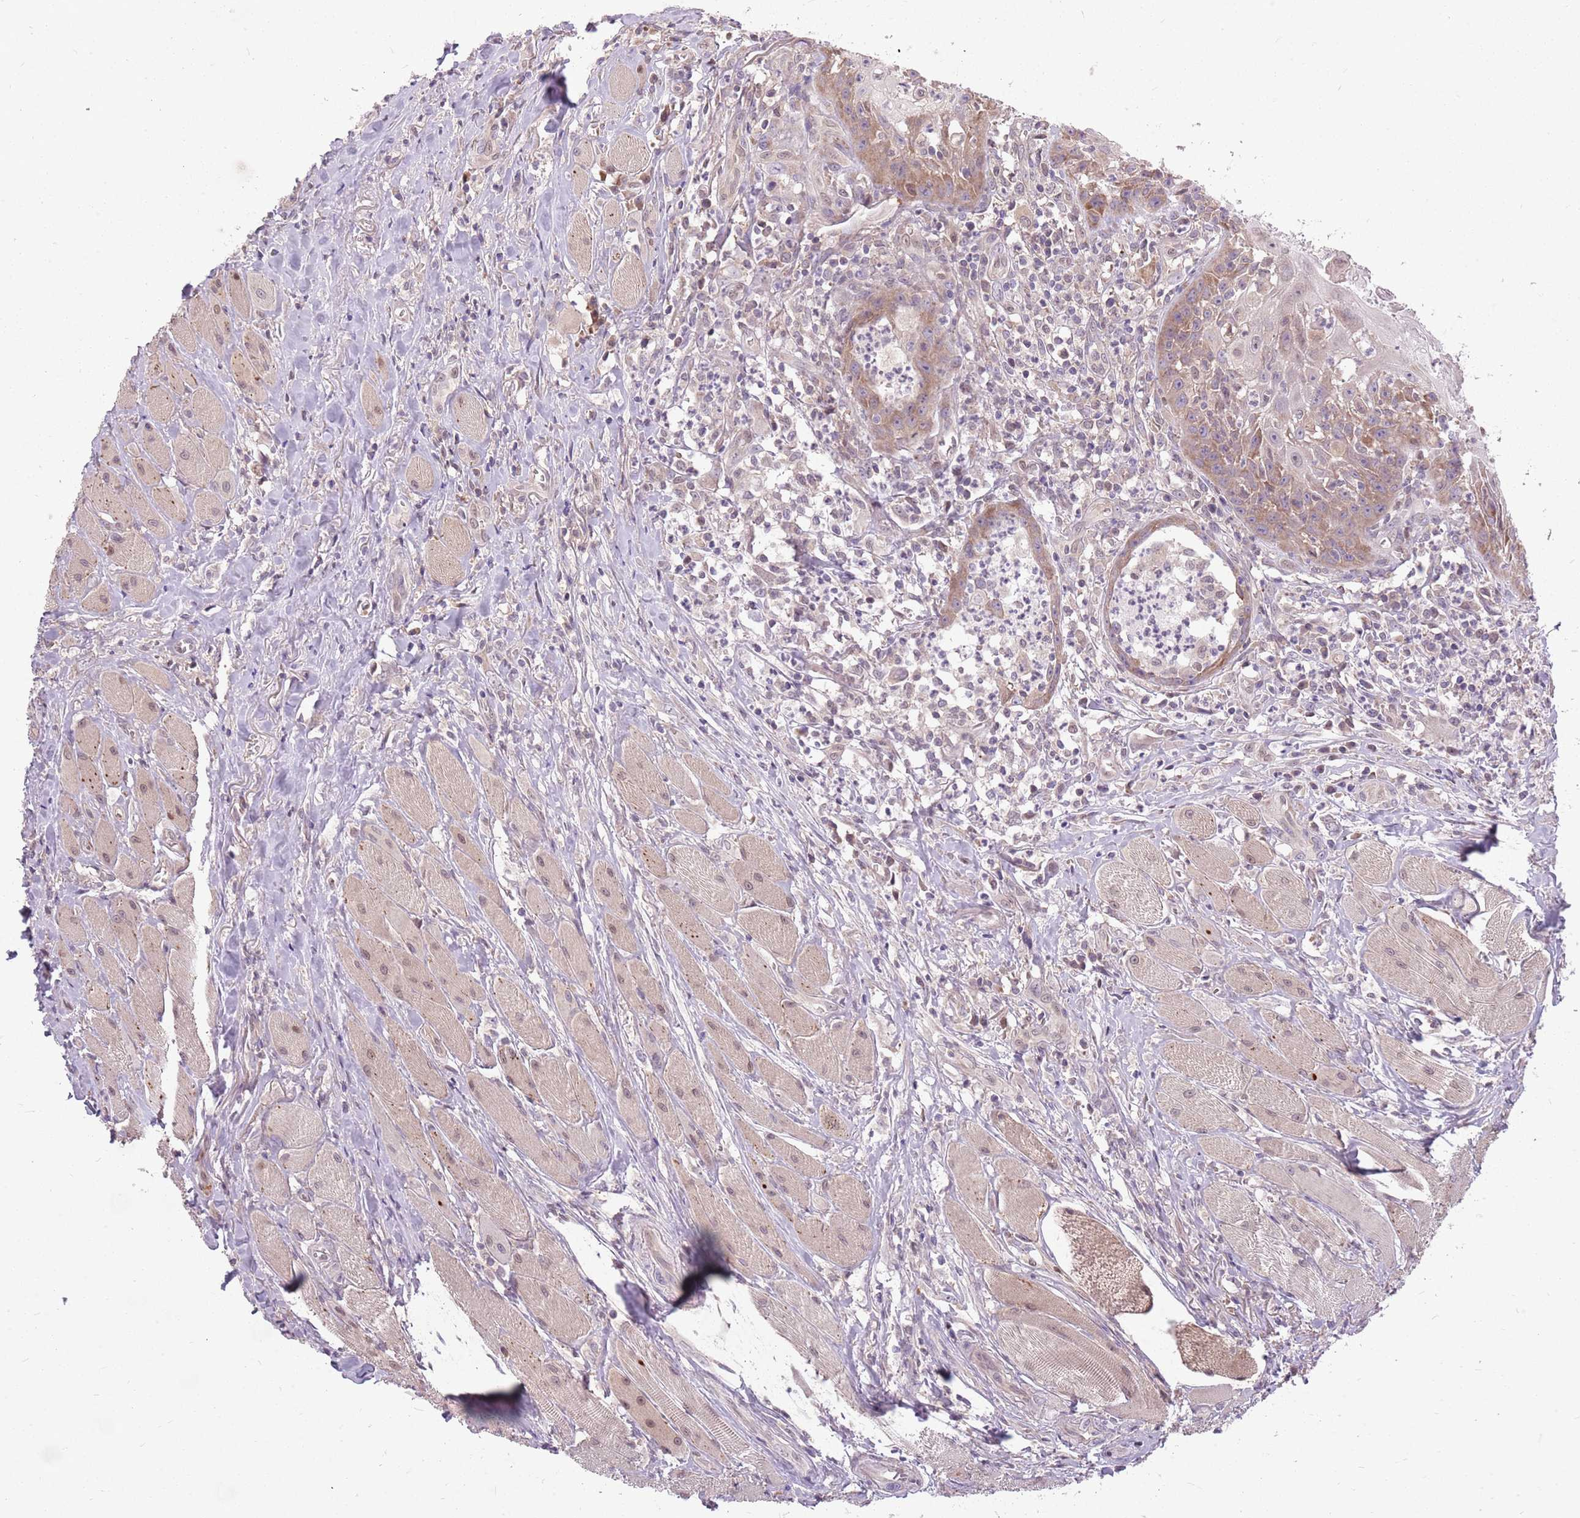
{"staining": {"intensity": "moderate", "quantity": "<25%", "location": "cytoplasmic/membranous"}, "tissue": "head and neck cancer", "cell_type": "Tumor cells", "image_type": "cancer", "snomed": [{"axis": "morphology", "description": "Normal tissue, NOS"}, {"axis": "morphology", "description": "Squamous cell carcinoma, NOS"}, {"axis": "topography", "description": "Oral tissue"}, {"axis": "topography", "description": "Head-Neck"}], "caption": "A brown stain shows moderate cytoplasmic/membranous expression of a protein in human head and neck squamous cell carcinoma tumor cells.", "gene": "PPP1R27", "patient": {"sex": "female", "age": 70}}